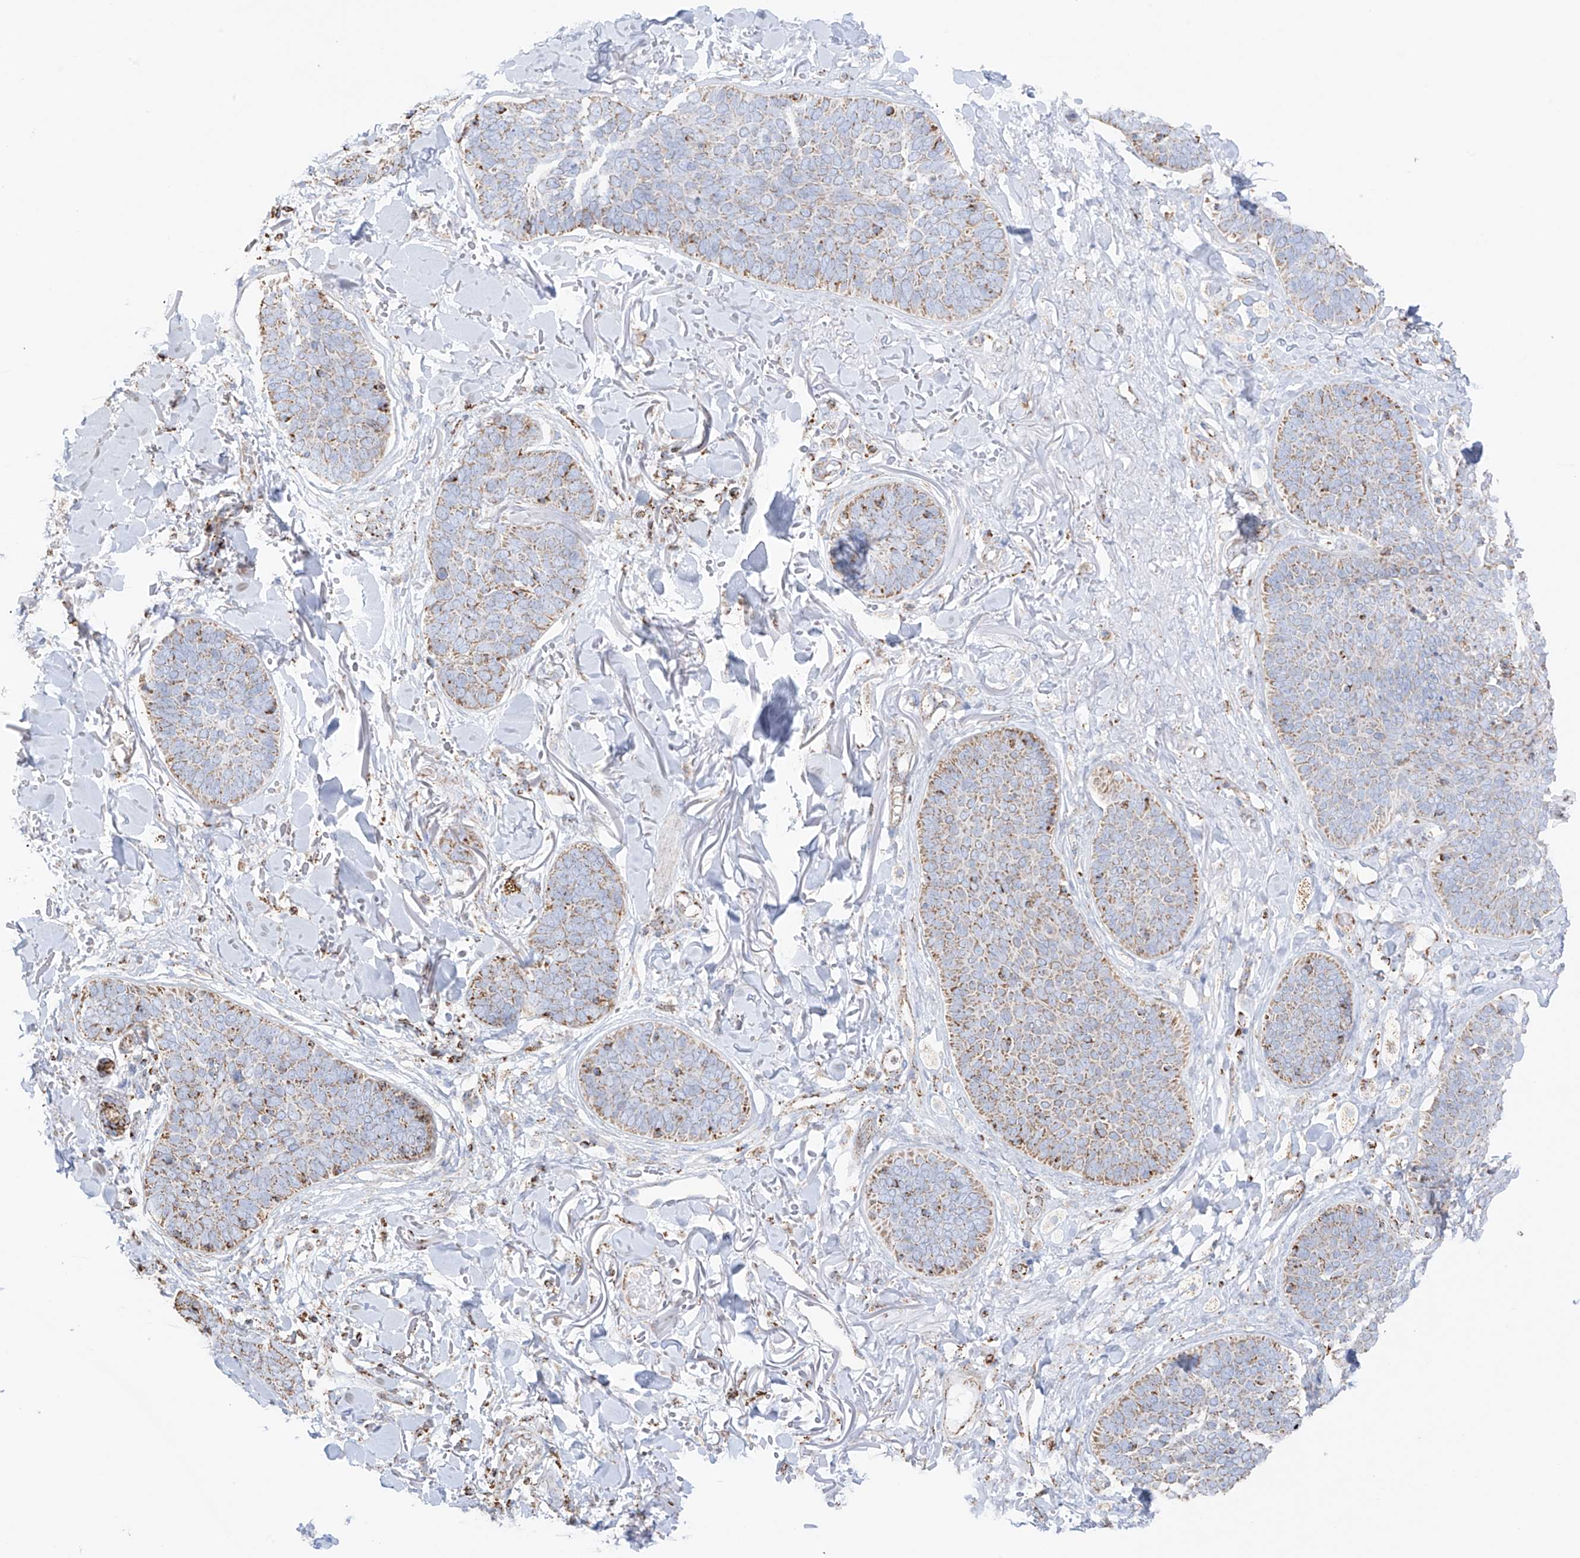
{"staining": {"intensity": "moderate", "quantity": "25%-75%", "location": "cytoplasmic/membranous"}, "tissue": "skin cancer", "cell_type": "Tumor cells", "image_type": "cancer", "snomed": [{"axis": "morphology", "description": "Basal cell carcinoma"}, {"axis": "topography", "description": "Skin"}], "caption": "Tumor cells display moderate cytoplasmic/membranous expression in approximately 25%-75% of cells in basal cell carcinoma (skin). The staining was performed using DAB (3,3'-diaminobenzidine) to visualize the protein expression in brown, while the nuclei were stained in blue with hematoxylin (Magnification: 20x).", "gene": "XKR3", "patient": {"sex": "male", "age": 85}}